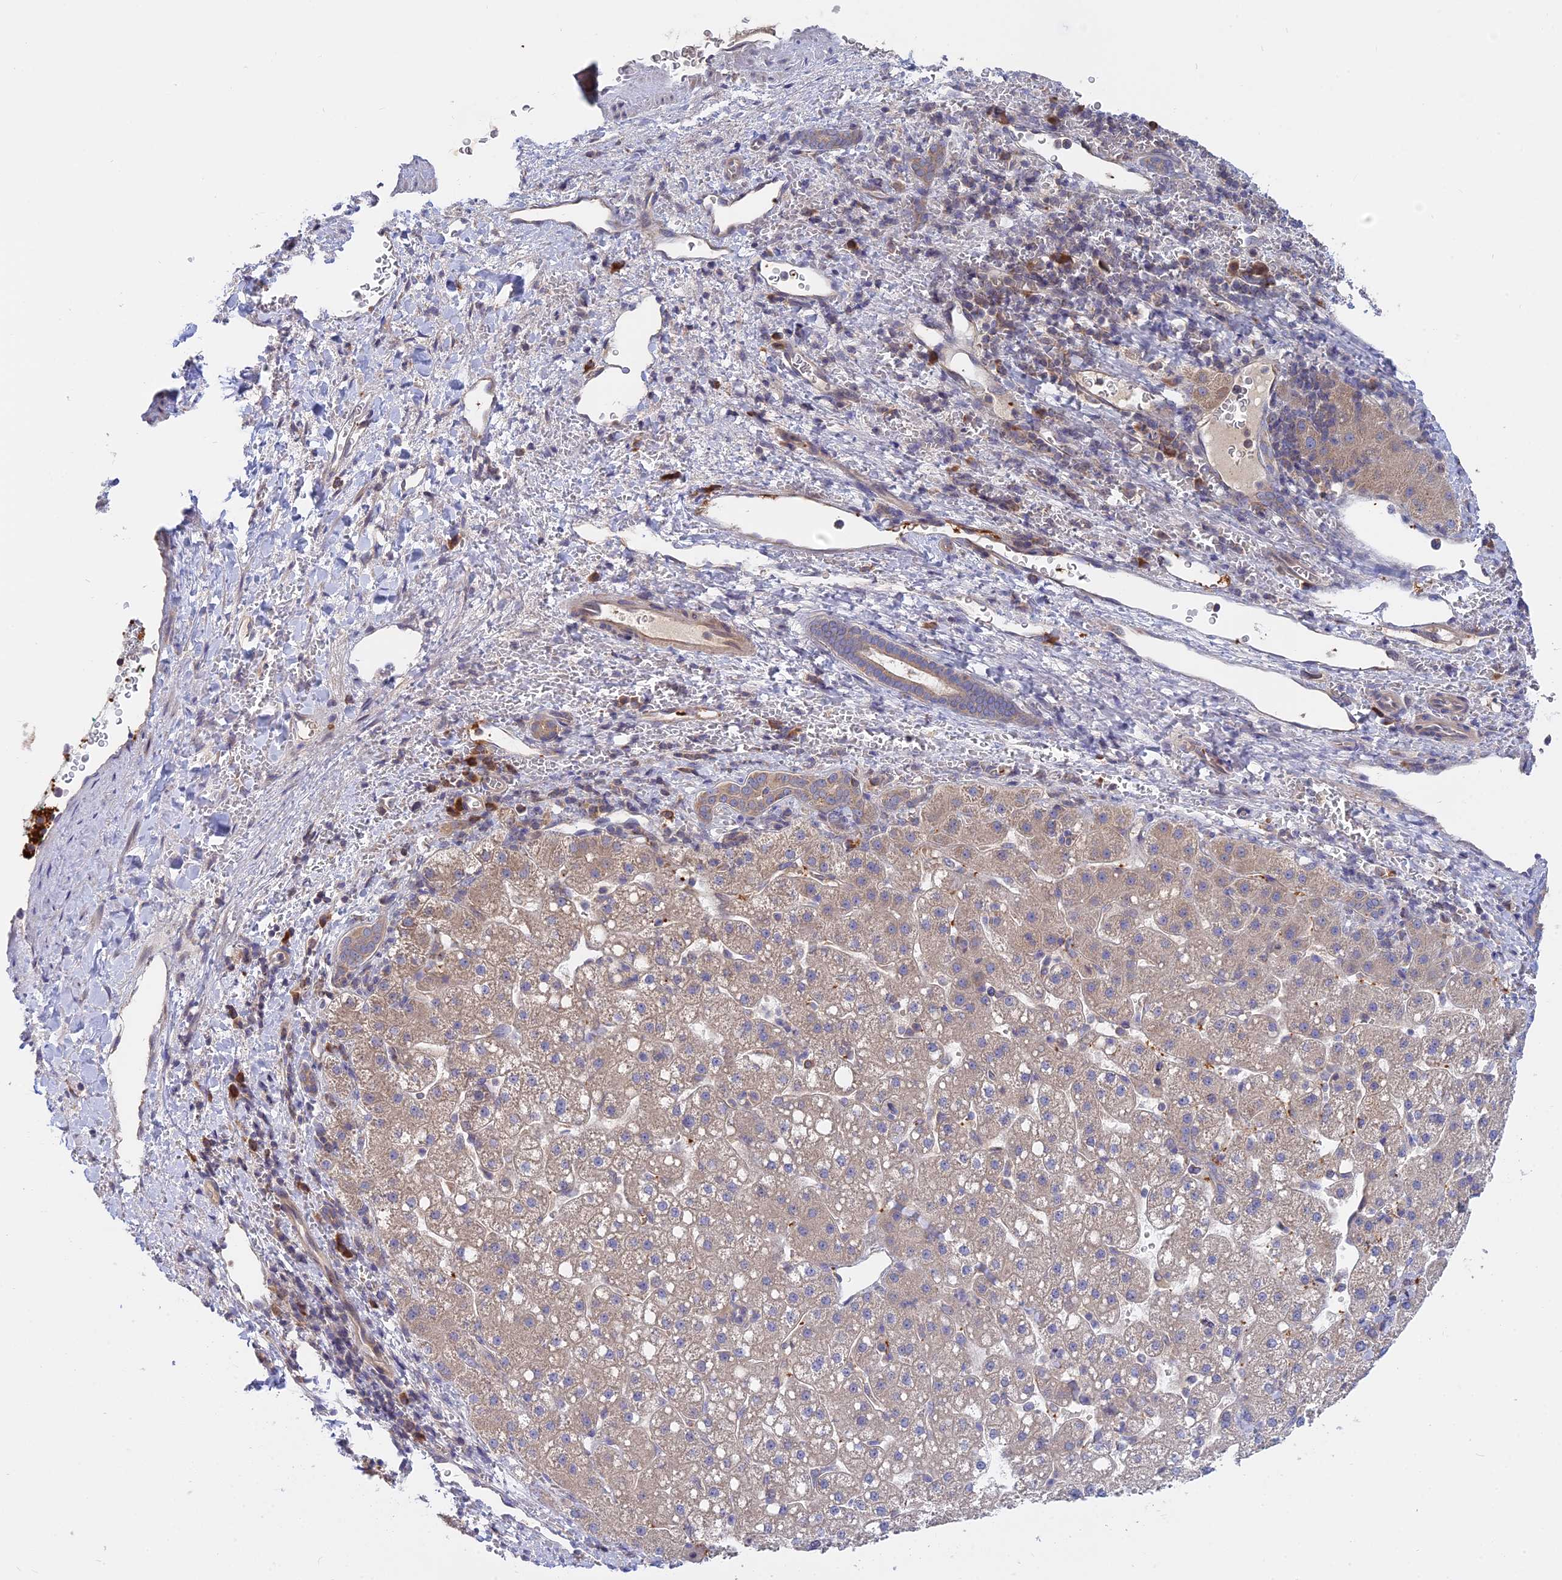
{"staining": {"intensity": "weak", "quantity": "25%-75%", "location": "cytoplasmic/membranous"}, "tissue": "liver cancer", "cell_type": "Tumor cells", "image_type": "cancer", "snomed": [{"axis": "morphology", "description": "Carcinoma, Hepatocellular, NOS"}, {"axis": "topography", "description": "Liver"}], "caption": "The immunohistochemical stain labels weak cytoplasmic/membranous positivity in tumor cells of liver cancer (hepatocellular carcinoma) tissue.", "gene": "IL21R", "patient": {"sex": "male", "age": 57}}